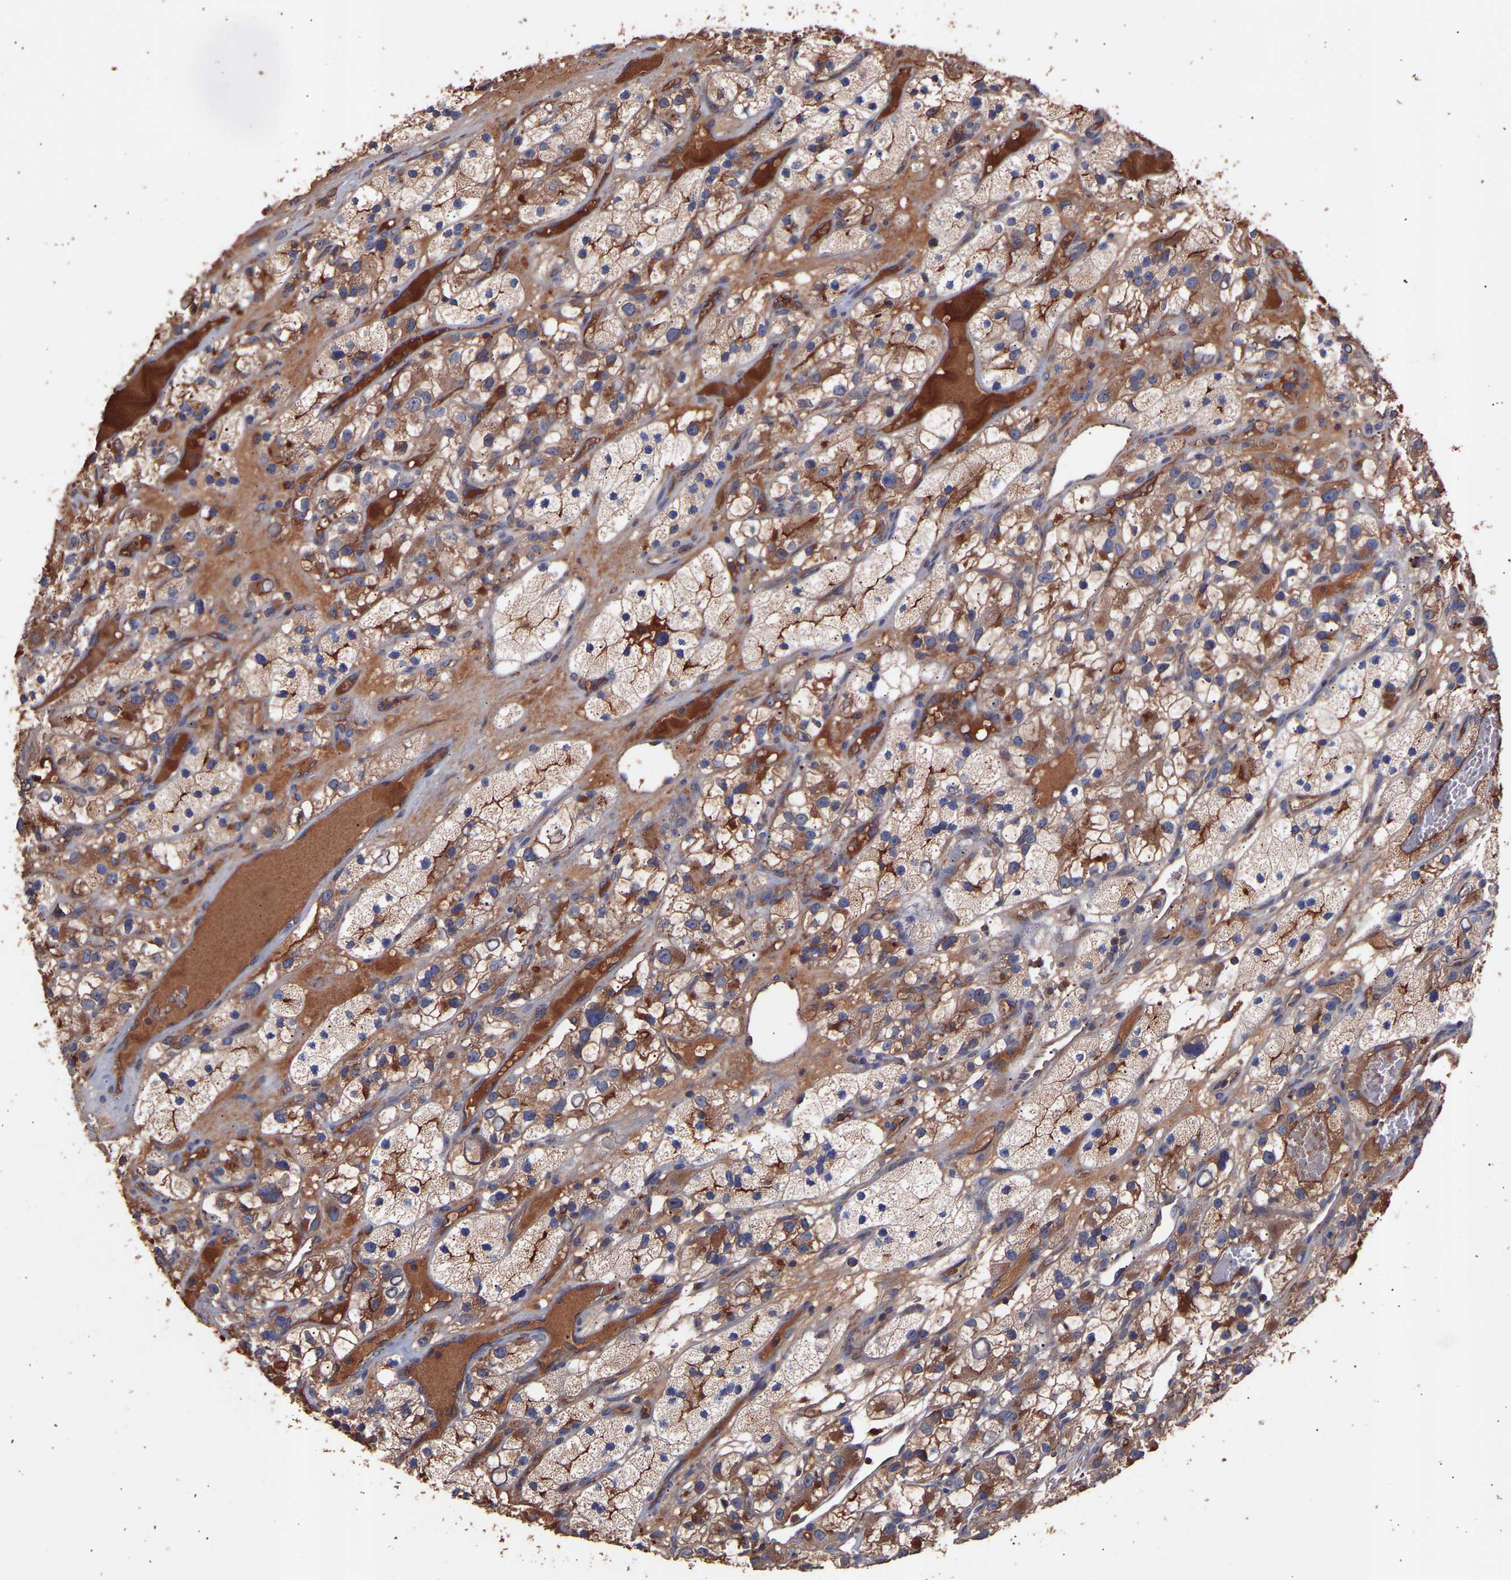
{"staining": {"intensity": "moderate", "quantity": ">75%", "location": "cytoplasmic/membranous"}, "tissue": "renal cancer", "cell_type": "Tumor cells", "image_type": "cancer", "snomed": [{"axis": "morphology", "description": "Adenocarcinoma, NOS"}, {"axis": "topography", "description": "Kidney"}], "caption": "Immunohistochemistry of human renal cancer (adenocarcinoma) reveals medium levels of moderate cytoplasmic/membranous expression in approximately >75% of tumor cells. The staining was performed using DAB, with brown indicating positive protein expression. Nuclei are stained blue with hematoxylin.", "gene": "TMEM268", "patient": {"sex": "female", "age": 57}}